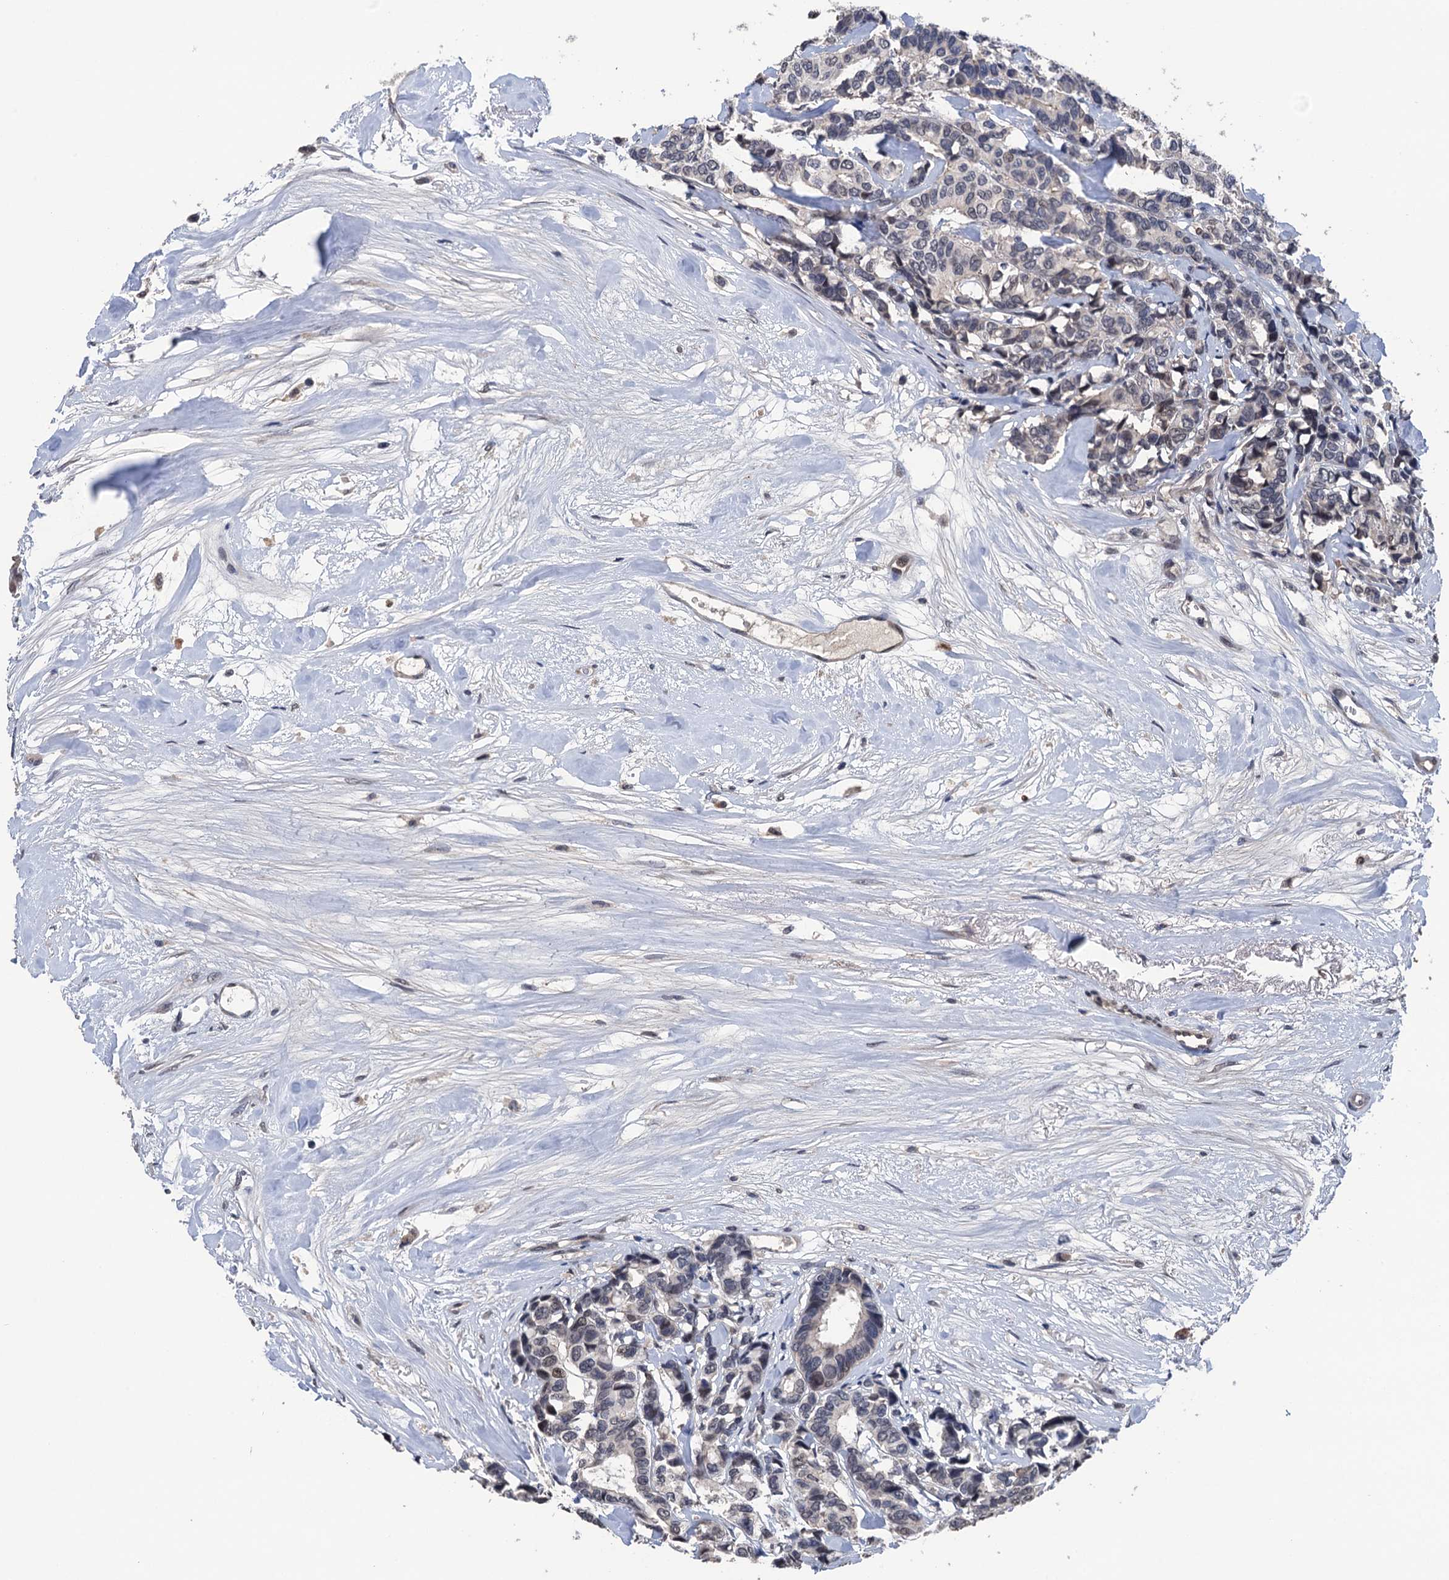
{"staining": {"intensity": "negative", "quantity": "none", "location": "none"}, "tissue": "breast cancer", "cell_type": "Tumor cells", "image_type": "cancer", "snomed": [{"axis": "morphology", "description": "Duct carcinoma"}, {"axis": "topography", "description": "Breast"}], "caption": "Micrograph shows no significant protein expression in tumor cells of breast intraductal carcinoma. (DAB (3,3'-diaminobenzidine) IHC with hematoxylin counter stain).", "gene": "ART5", "patient": {"sex": "female", "age": 87}}